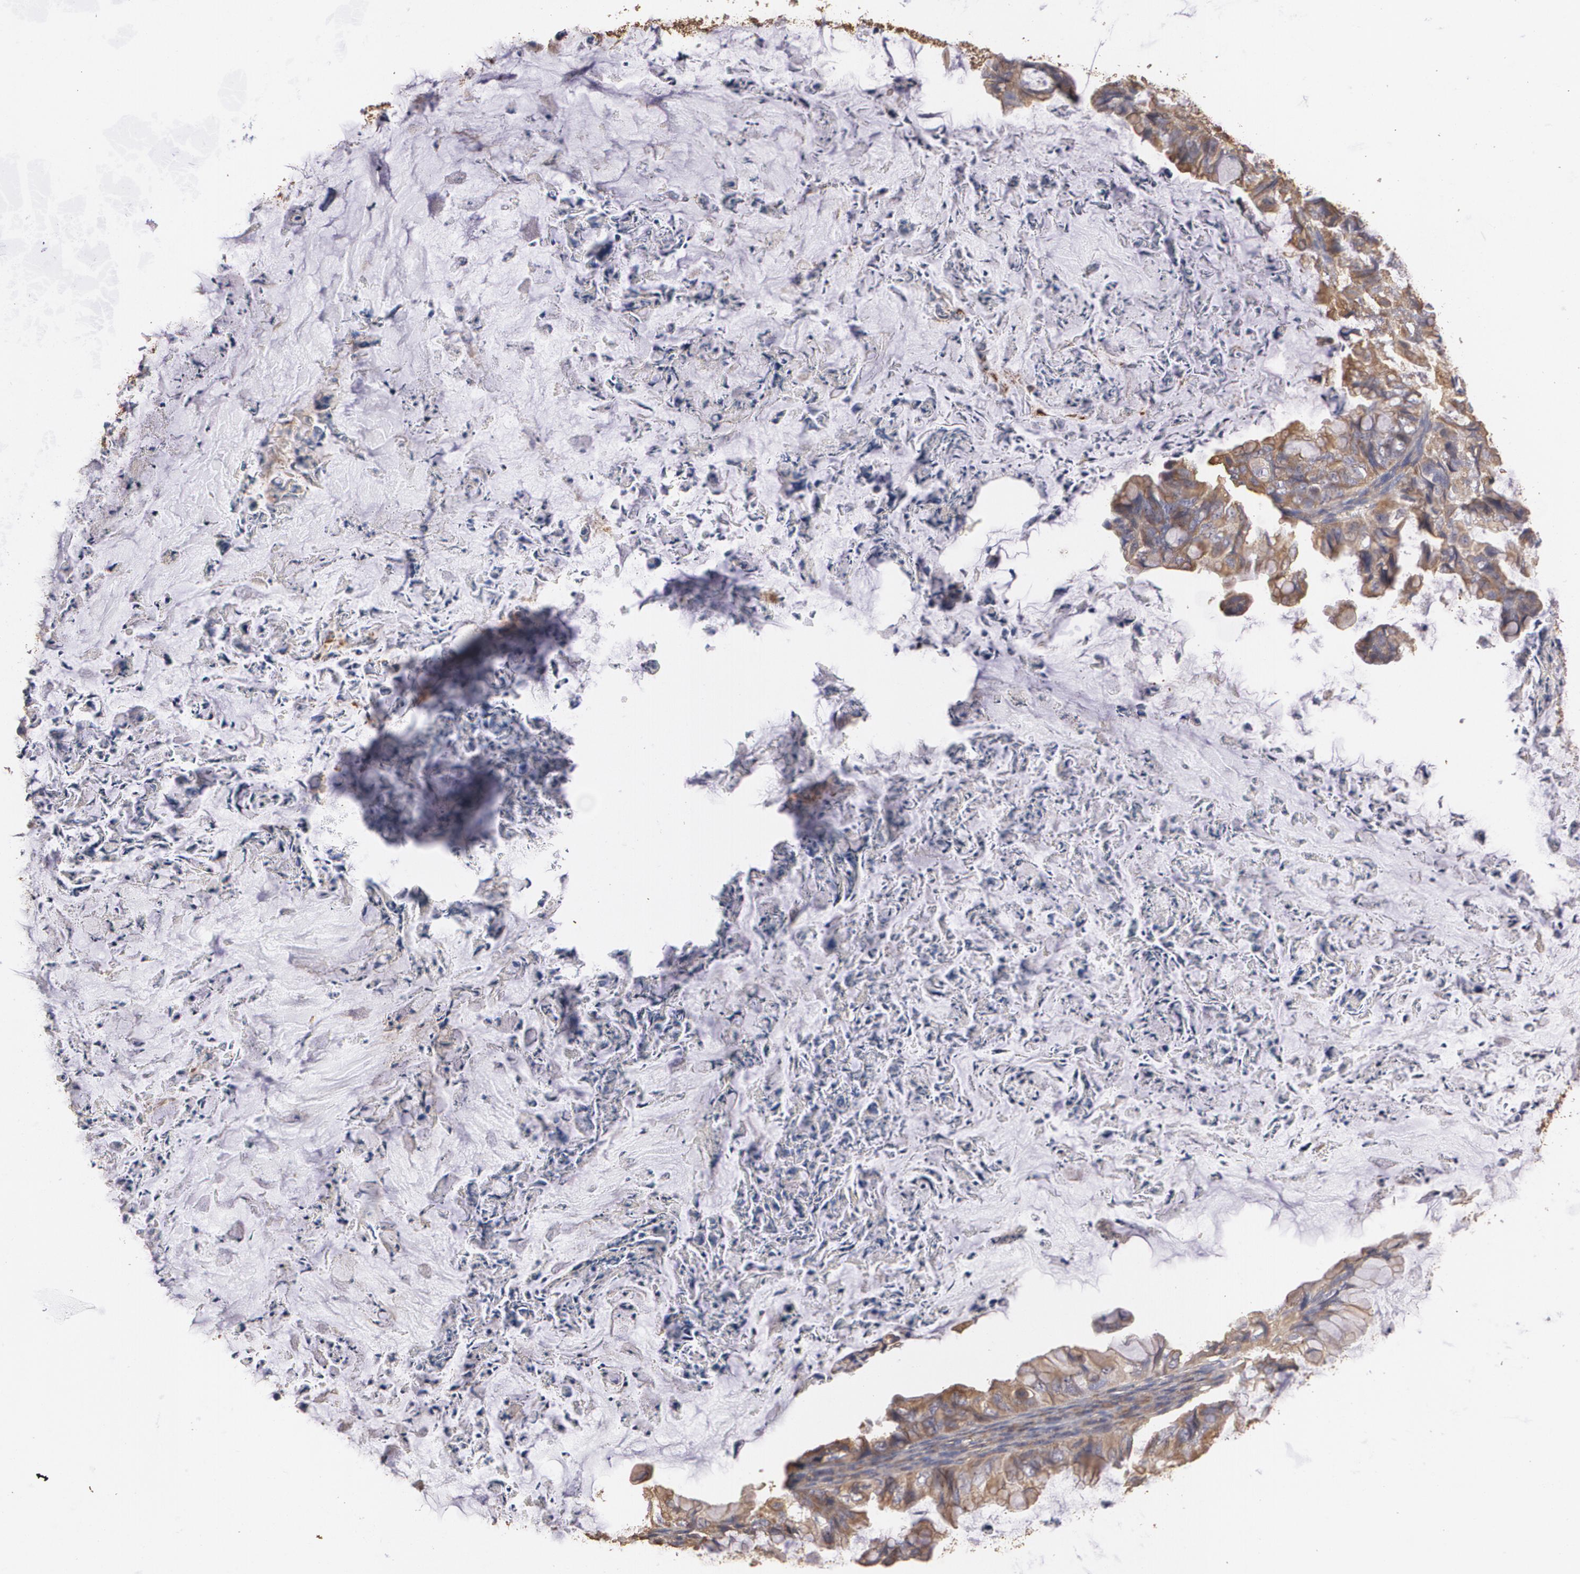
{"staining": {"intensity": "weak", "quantity": ">75%", "location": "cytoplasmic/membranous"}, "tissue": "ovarian cancer", "cell_type": "Tumor cells", "image_type": "cancer", "snomed": [{"axis": "morphology", "description": "Cystadenocarcinoma, mucinous, NOS"}, {"axis": "topography", "description": "Ovary"}], "caption": "Ovarian mucinous cystadenocarcinoma was stained to show a protein in brown. There is low levels of weak cytoplasmic/membranous staining in about >75% of tumor cells.", "gene": "PON1", "patient": {"sex": "female", "age": 36}}